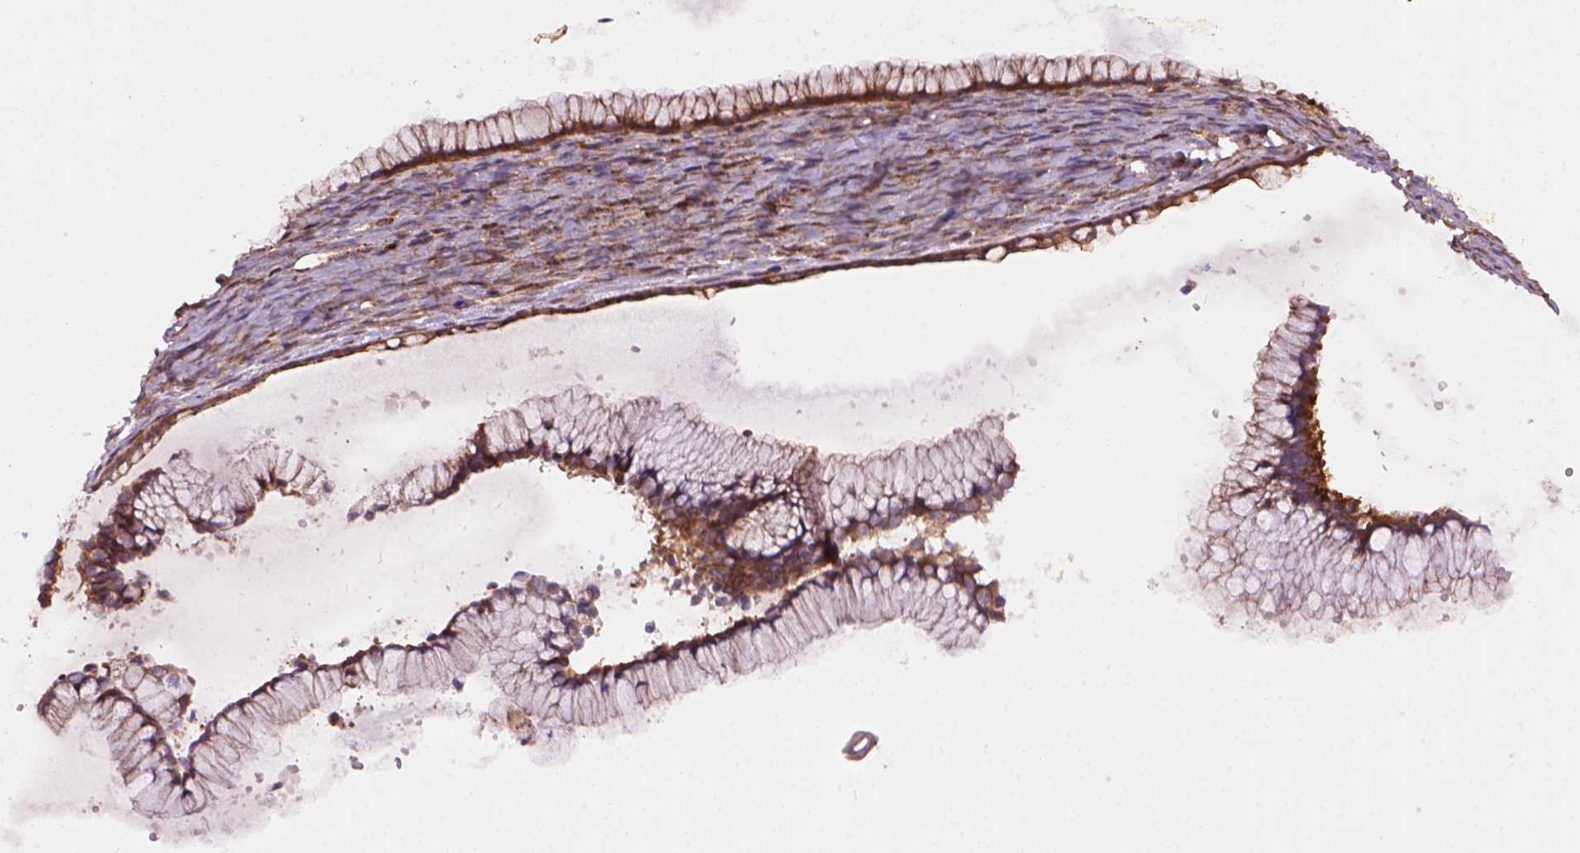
{"staining": {"intensity": "moderate", "quantity": ">75%", "location": "cytoplasmic/membranous"}, "tissue": "ovarian cancer", "cell_type": "Tumor cells", "image_type": "cancer", "snomed": [{"axis": "morphology", "description": "Cystadenocarcinoma, mucinous, NOS"}, {"axis": "topography", "description": "Ovary"}], "caption": "Moderate cytoplasmic/membranous positivity is appreciated in about >75% of tumor cells in ovarian mucinous cystadenocarcinoma.", "gene": "VARS2", "patient": {"sex": "female", "age": 41}}